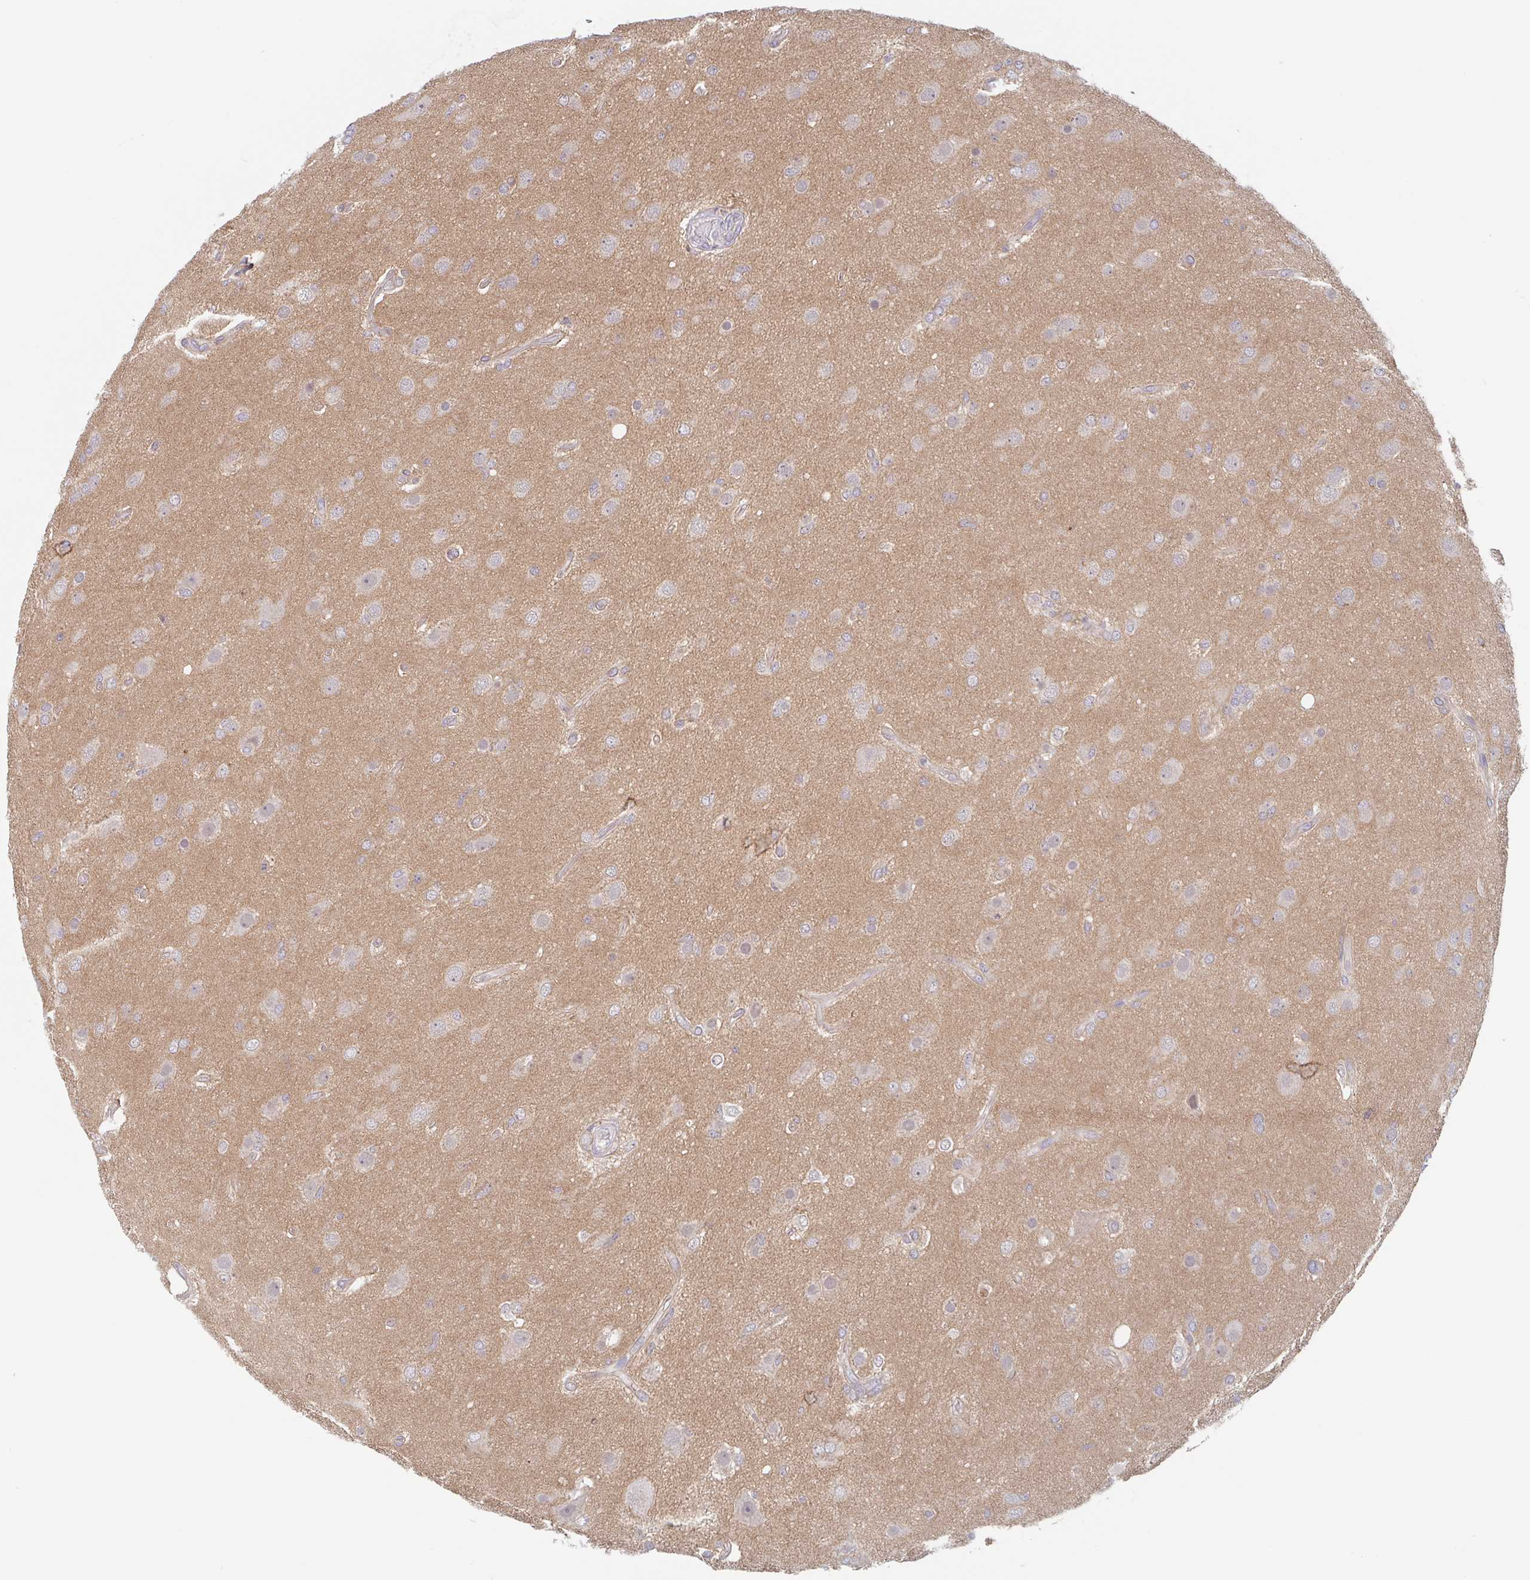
{"staining": {"intensity": "negative", "quantity": "none", "location": "none"}, "tissue": "glioma", "cell_type": "Tumor cells", "image_type": "cancer", "snomed": [{"axis": "morphology", "description": "Glioma, malignant, High grade"}, {"axis": "topography", "description": "Brain"}], "caption": "Immunohistochemistry image of glioma stained for a protein (brown), which displays no staining in tumor cells. (Immunohistochemistry, brightfield microscopy, high magnification).", "gene": "SURF1", "patient": {"sex": "male", "age": 53}}